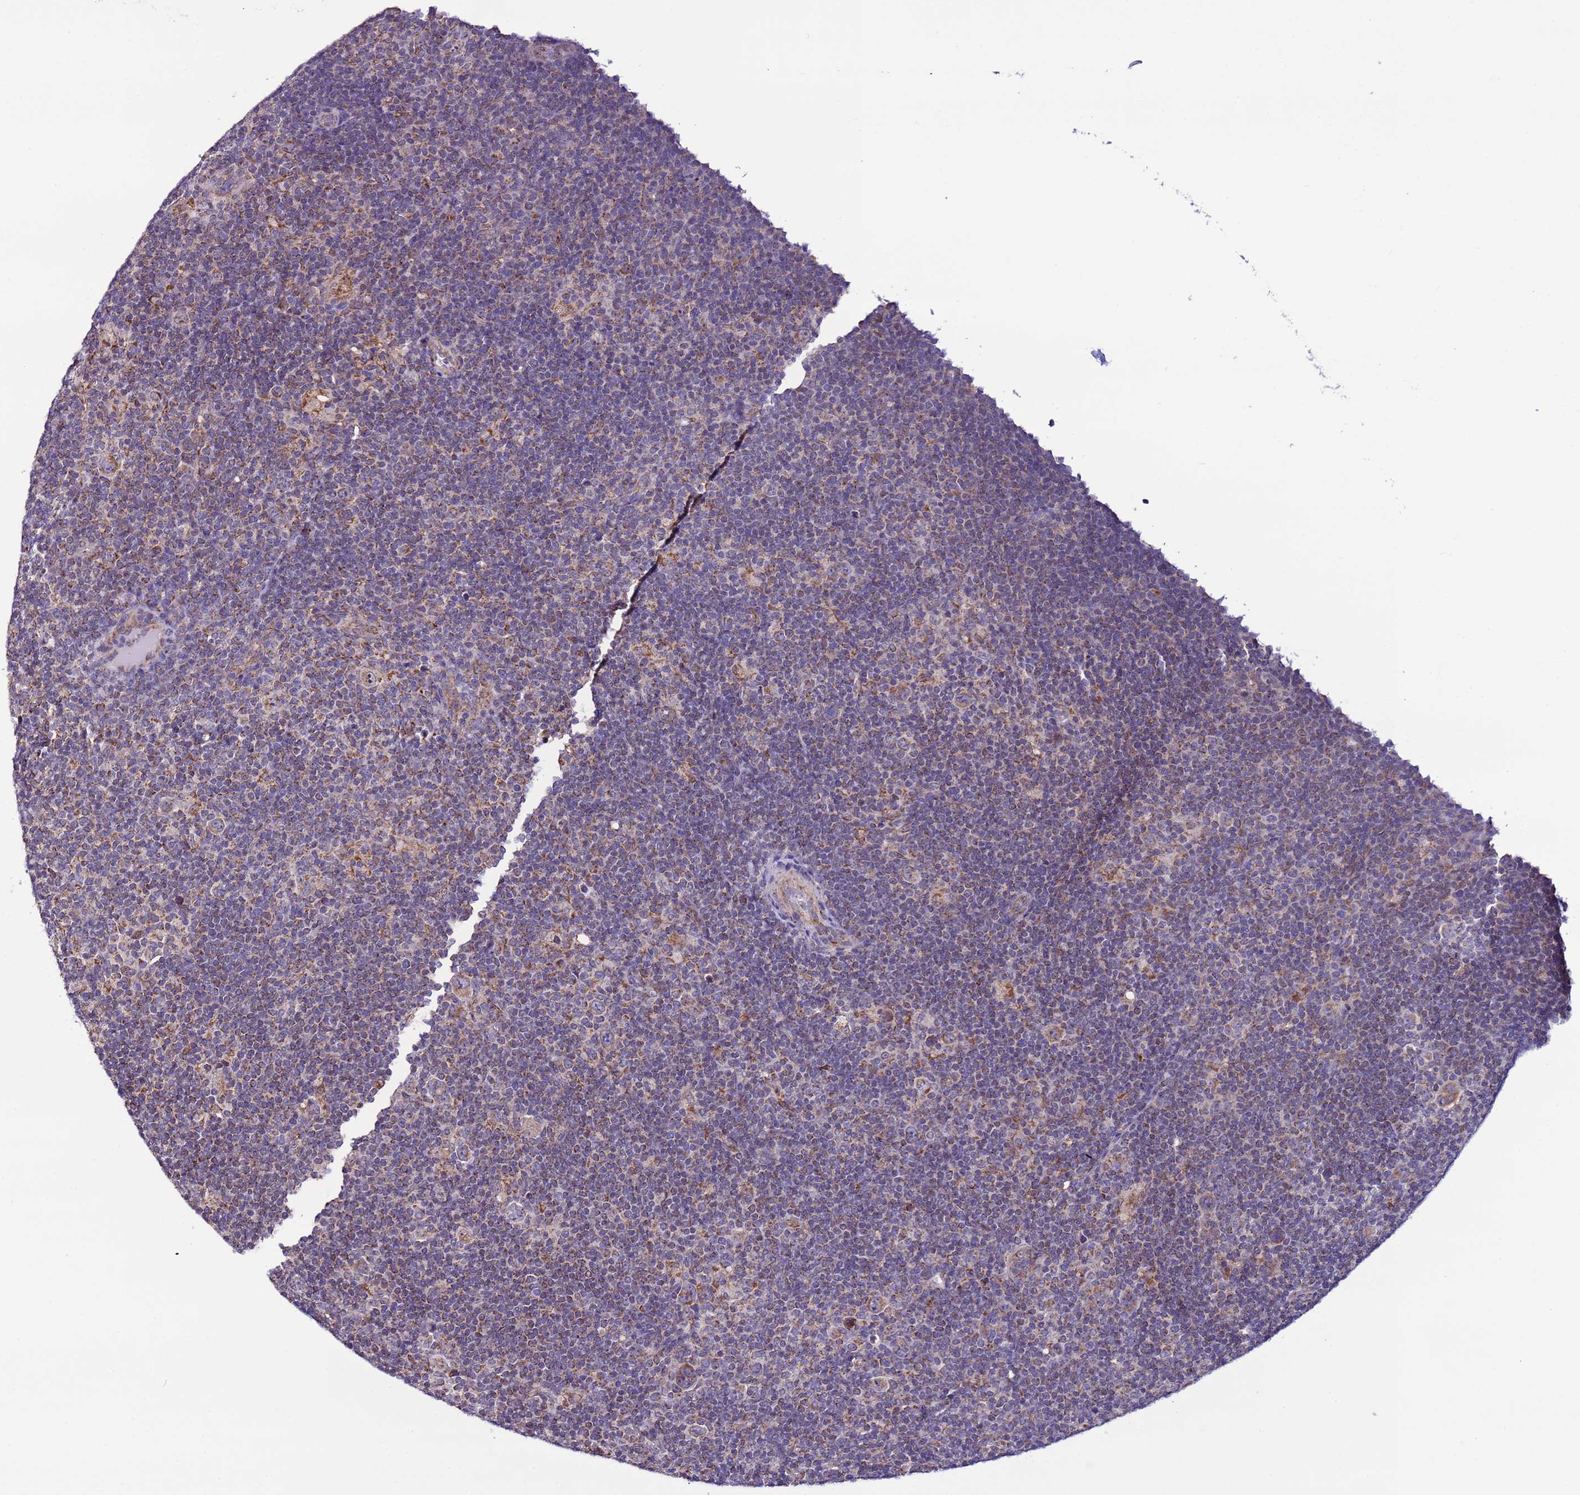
{"staining": {"intensity": "moderate", "quantity": ">75%", "location": "cytoplasmic/membranous"}, "tissue": "lymphoma", "cell_type": "Tumor cells", "image_type": "cancer", "snomed": [{"axis": "morphology", "description": "Hodgkin's disease, NOS"}, {"axis": "topography", "description": "Lymph node"}], "caption": "Immunohistochemical staining of lymphoma reveals moderate cytoplasmic/membranous protein staining in about >75% of tumor cells.", "gene": "UEVLD", "patient": {"sex": "female", "age": 57}}